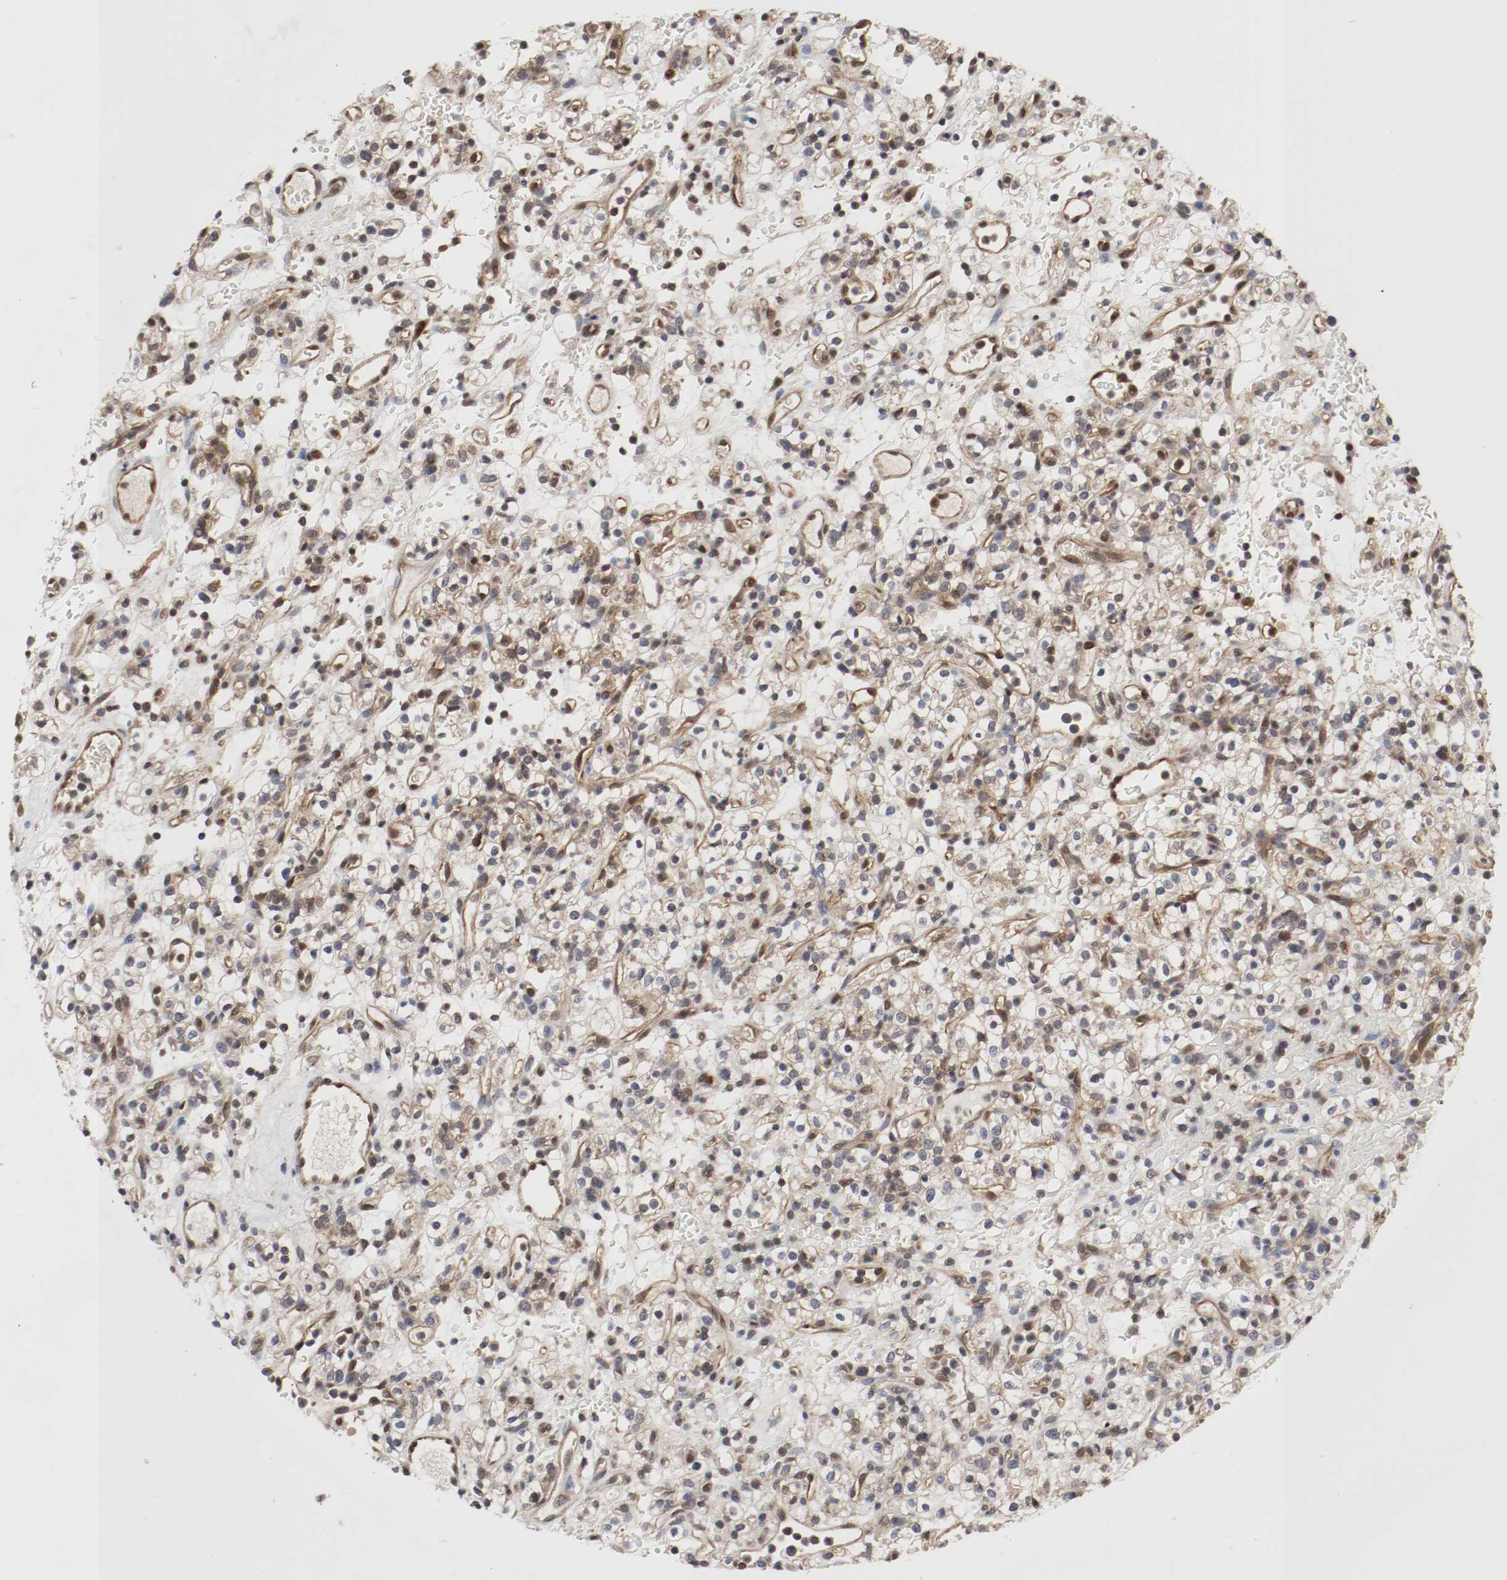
{"staining": {"intensity": "moderate", "quantity": ">75%", "location": "cytoplasmic/membranous"}, "tissue": "renal cancer", "cell_type": "Tumor cells", "image_type": "cancer", "snomed": [{"axis": "morphology", "description": "Normal tissue, NOS"}, {"axis": "morphology", "description": "Adenocarcinoma, NOS"}, {"axis": "topography", "description": "Kidney"}], "caption": "Human renal cancer (adenocarcinoma) stained for a protein (brown) reveals moderate cytoplasmic/membranous positive expression in about >75% of tumor cells.", "gene": "AFG3L2", "patient": {"sex": "female", "age": 72}}